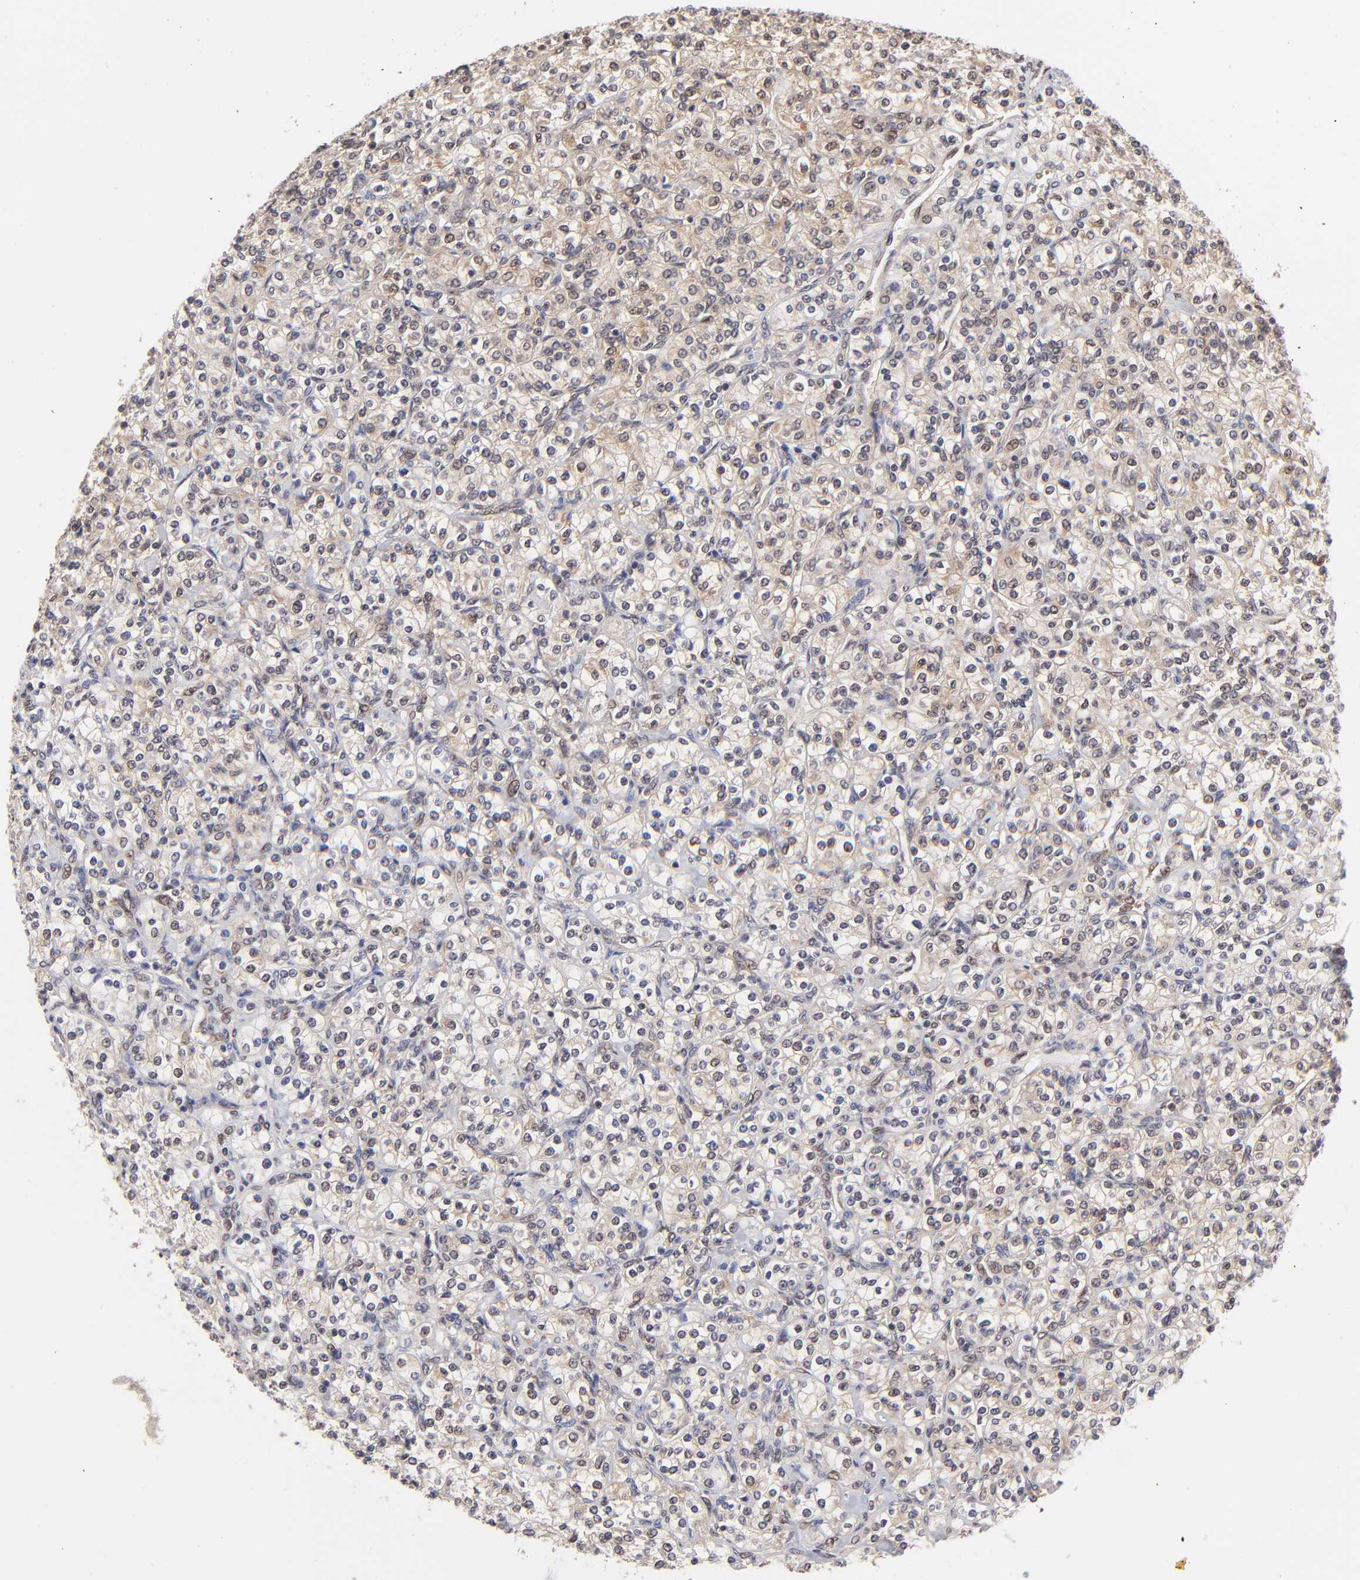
{"staining": {"intensity": "weak", "quantity": "<25%", "location": "nuclear"}, "tissue": "renal cancer", "cell_type": "Tumor cells", "image_type": "cancer", "snomed": [{"axis": "morphology", "description": "Adenocarcinoma, NOS"}, {"axis": "topography", "description": "Kidney"}], "caption": "High power microscopy photomicrograph of an immunohistochemistry (IHC) micrograph of renal cancer, revealing no significant staining in tumor cells.", "gene": "PSMC4", "patient": {"sex": "male", "age": 77}}